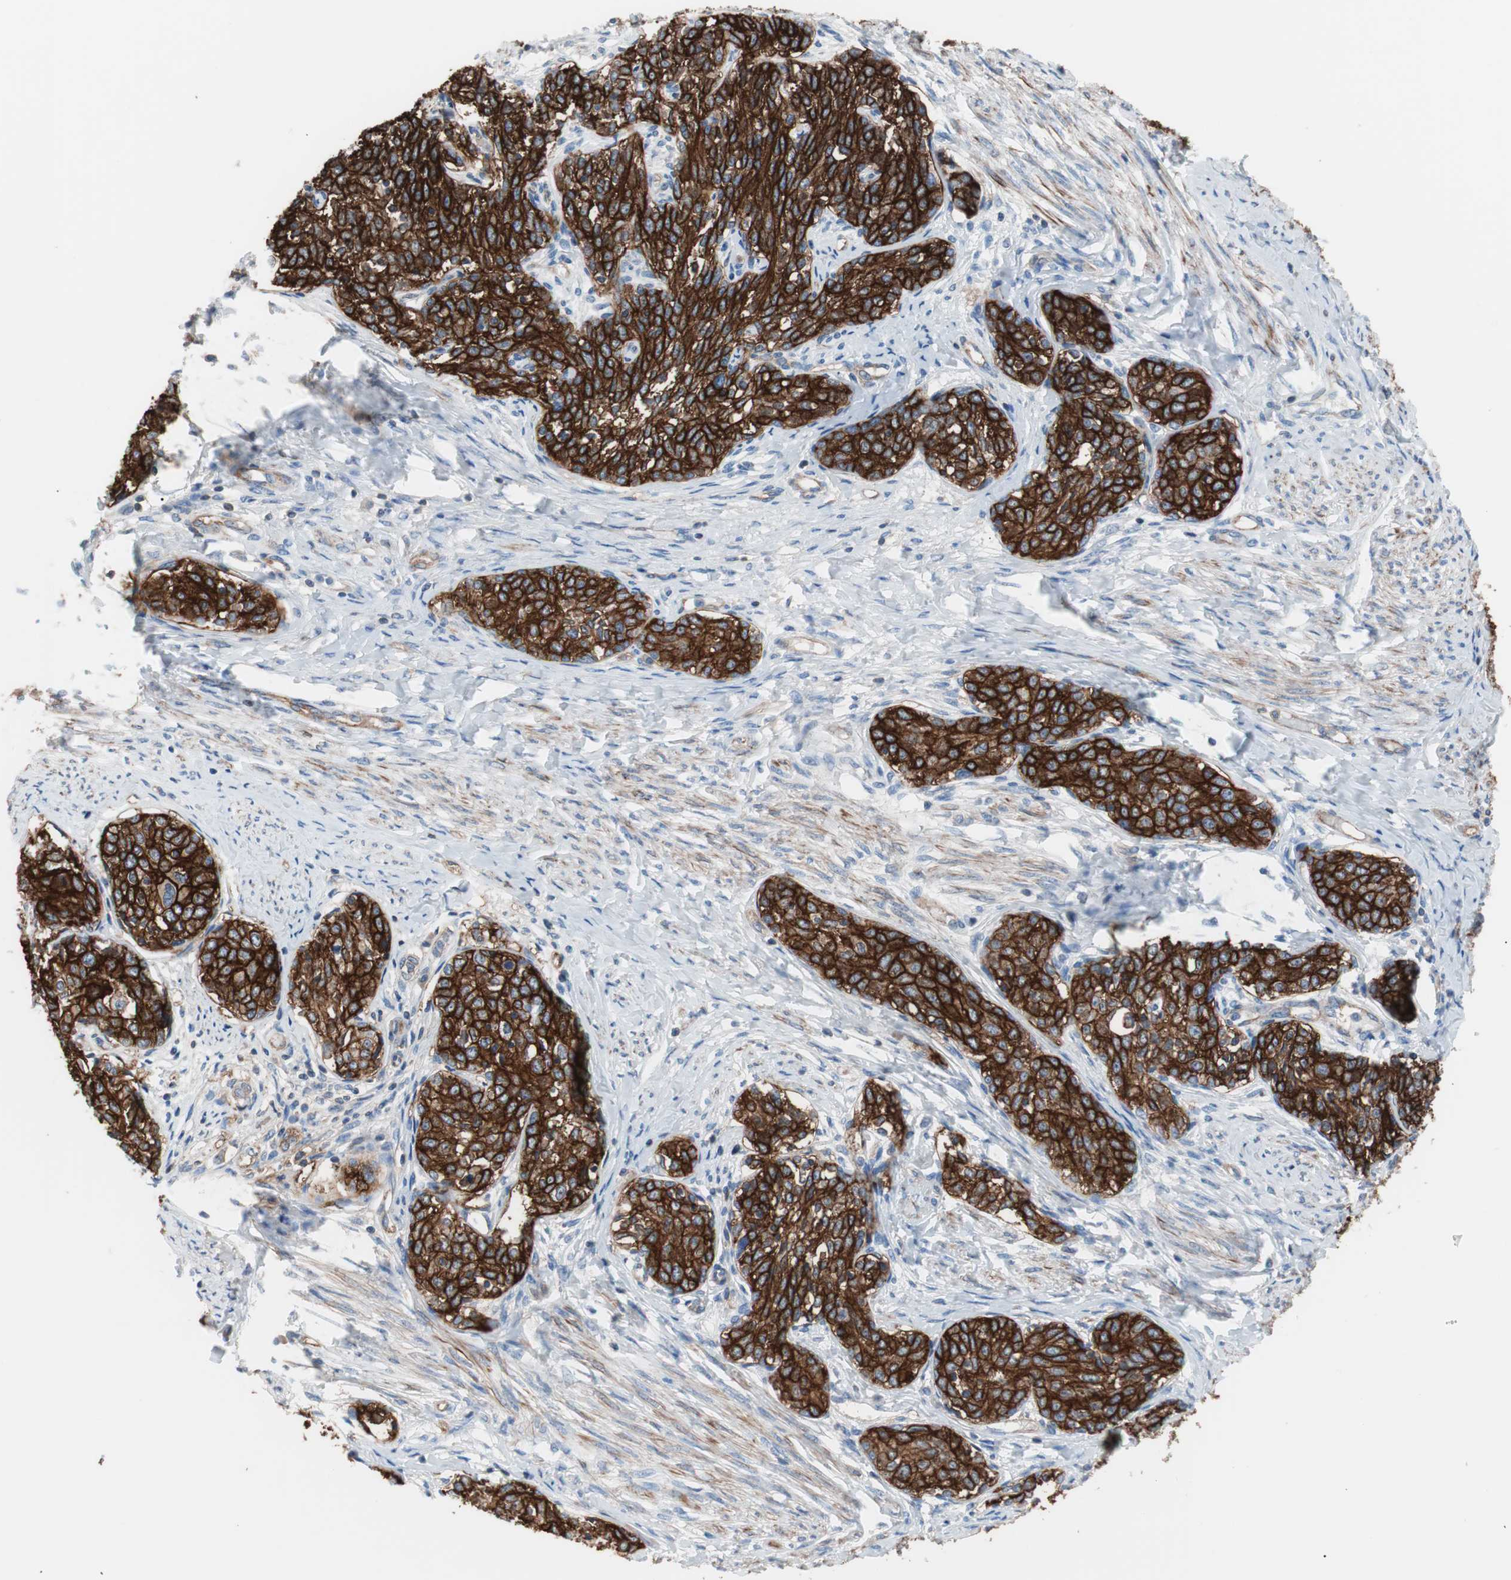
{"staining": {"intensity": "strong", "quantity": ">75%", "location": "cytoplasmic/membranous"}, "tissue": "cervical cancer", "cell_type": "Tumor cells", "image_type": "cancer", "snomed": [{"axis": "morphology", "description": "Squamous cell carcinoma, NOS"}, {"axis": "morphology", "description": "Adenocarcinoma, NOS"}, {"axis": "topography", "description": "Cervix"}], "caption": "Immunohistochemical staining of adenocarcinoma (cervical) reveals strong cytoplasmic/membranous protein positivity in approximately >75% of tumor cells.", "gene": "GPR160", "patient": {"sex": "female", "age": 52}}